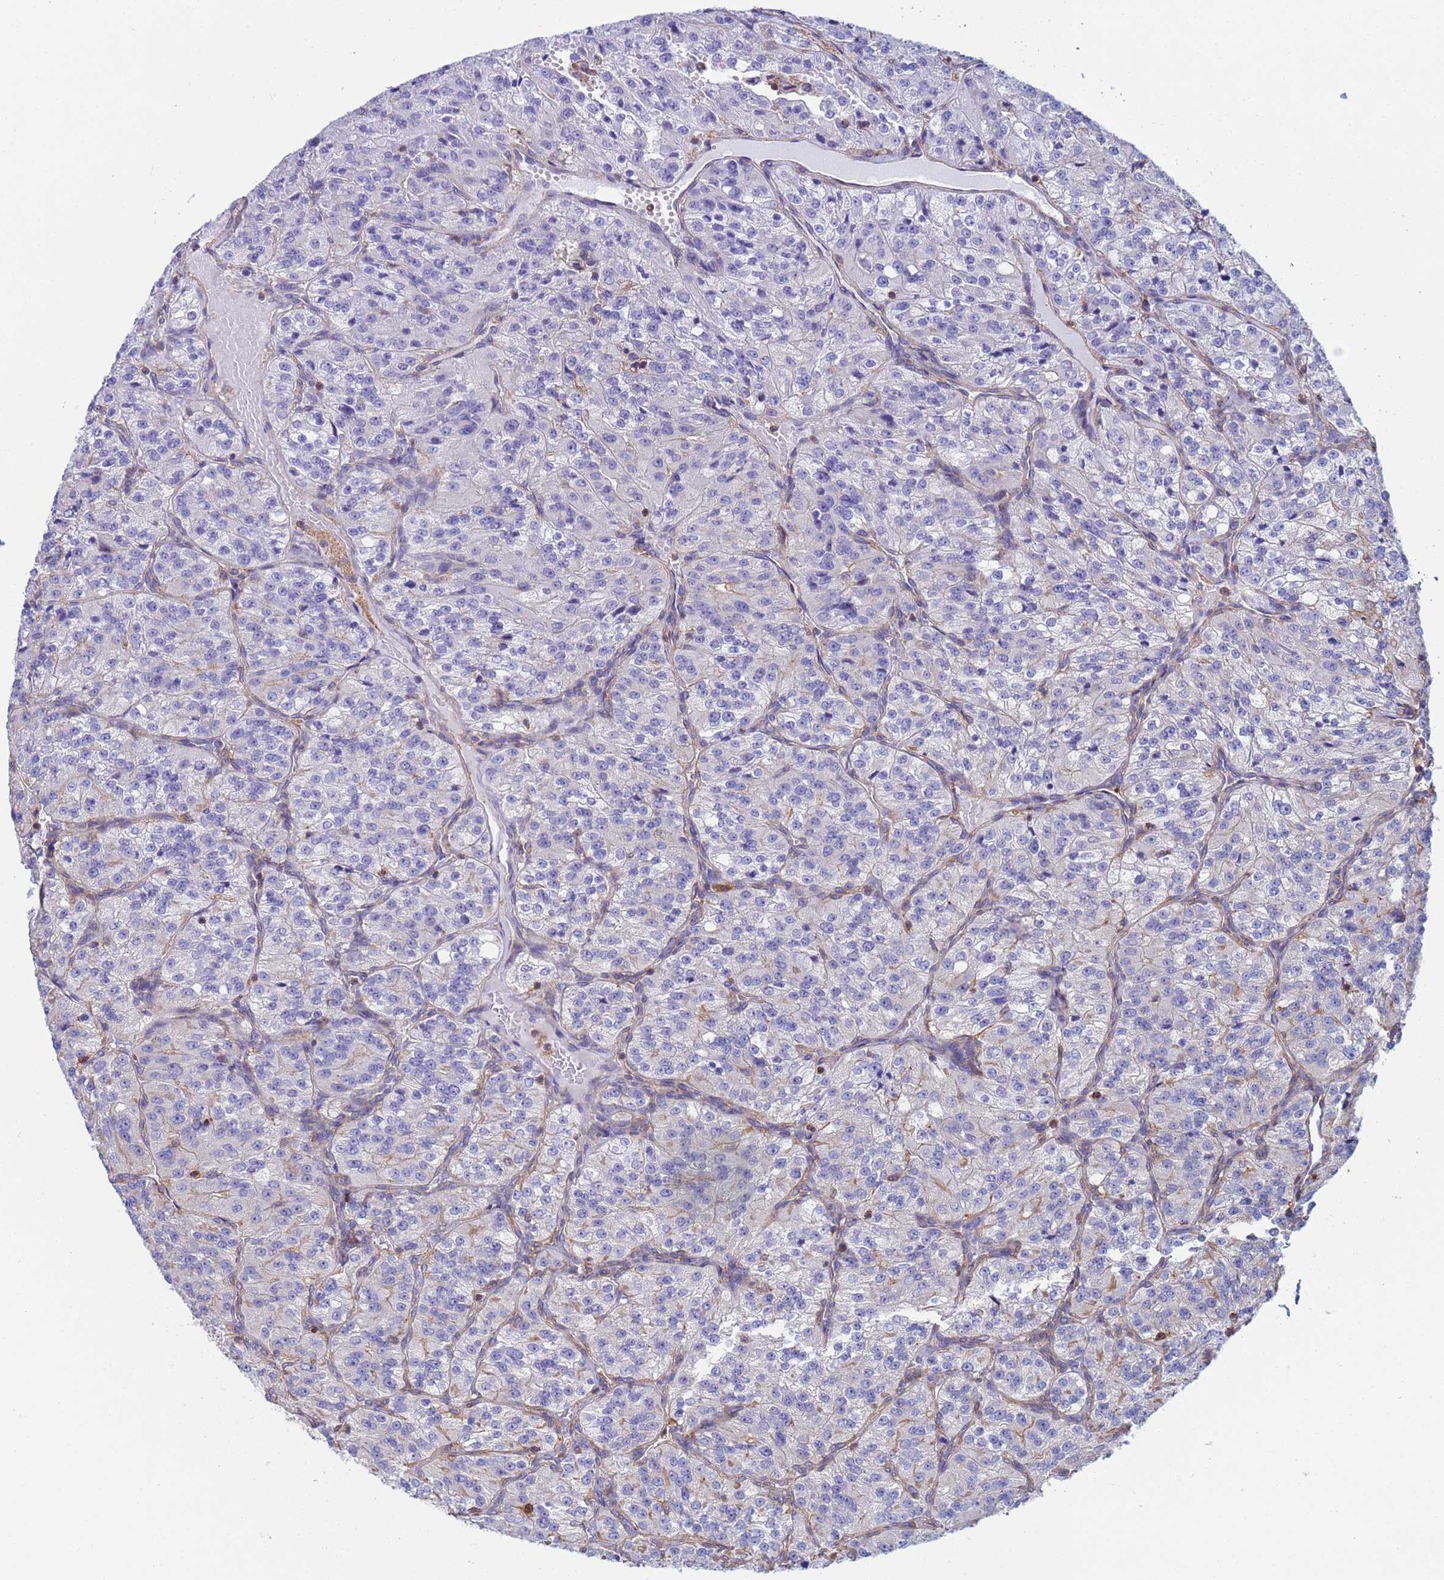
{"staining": {"intensity": "negative", "quantity": "none", "location": "none"}, "tissue": "renal cancer", "cell_type": "Tumor cells", "image_type": "cancer", "snomed": [{"axis": "morphology", "description": "Adenocarcinoma, NOS"}, {"axis": "topography", "description": "Kidney"}], "caption": "Tumor cells show no significant protein expression in renal cancer.", "gene": "ZNG1B", "patient": {"sex": "female", "age": 63}}